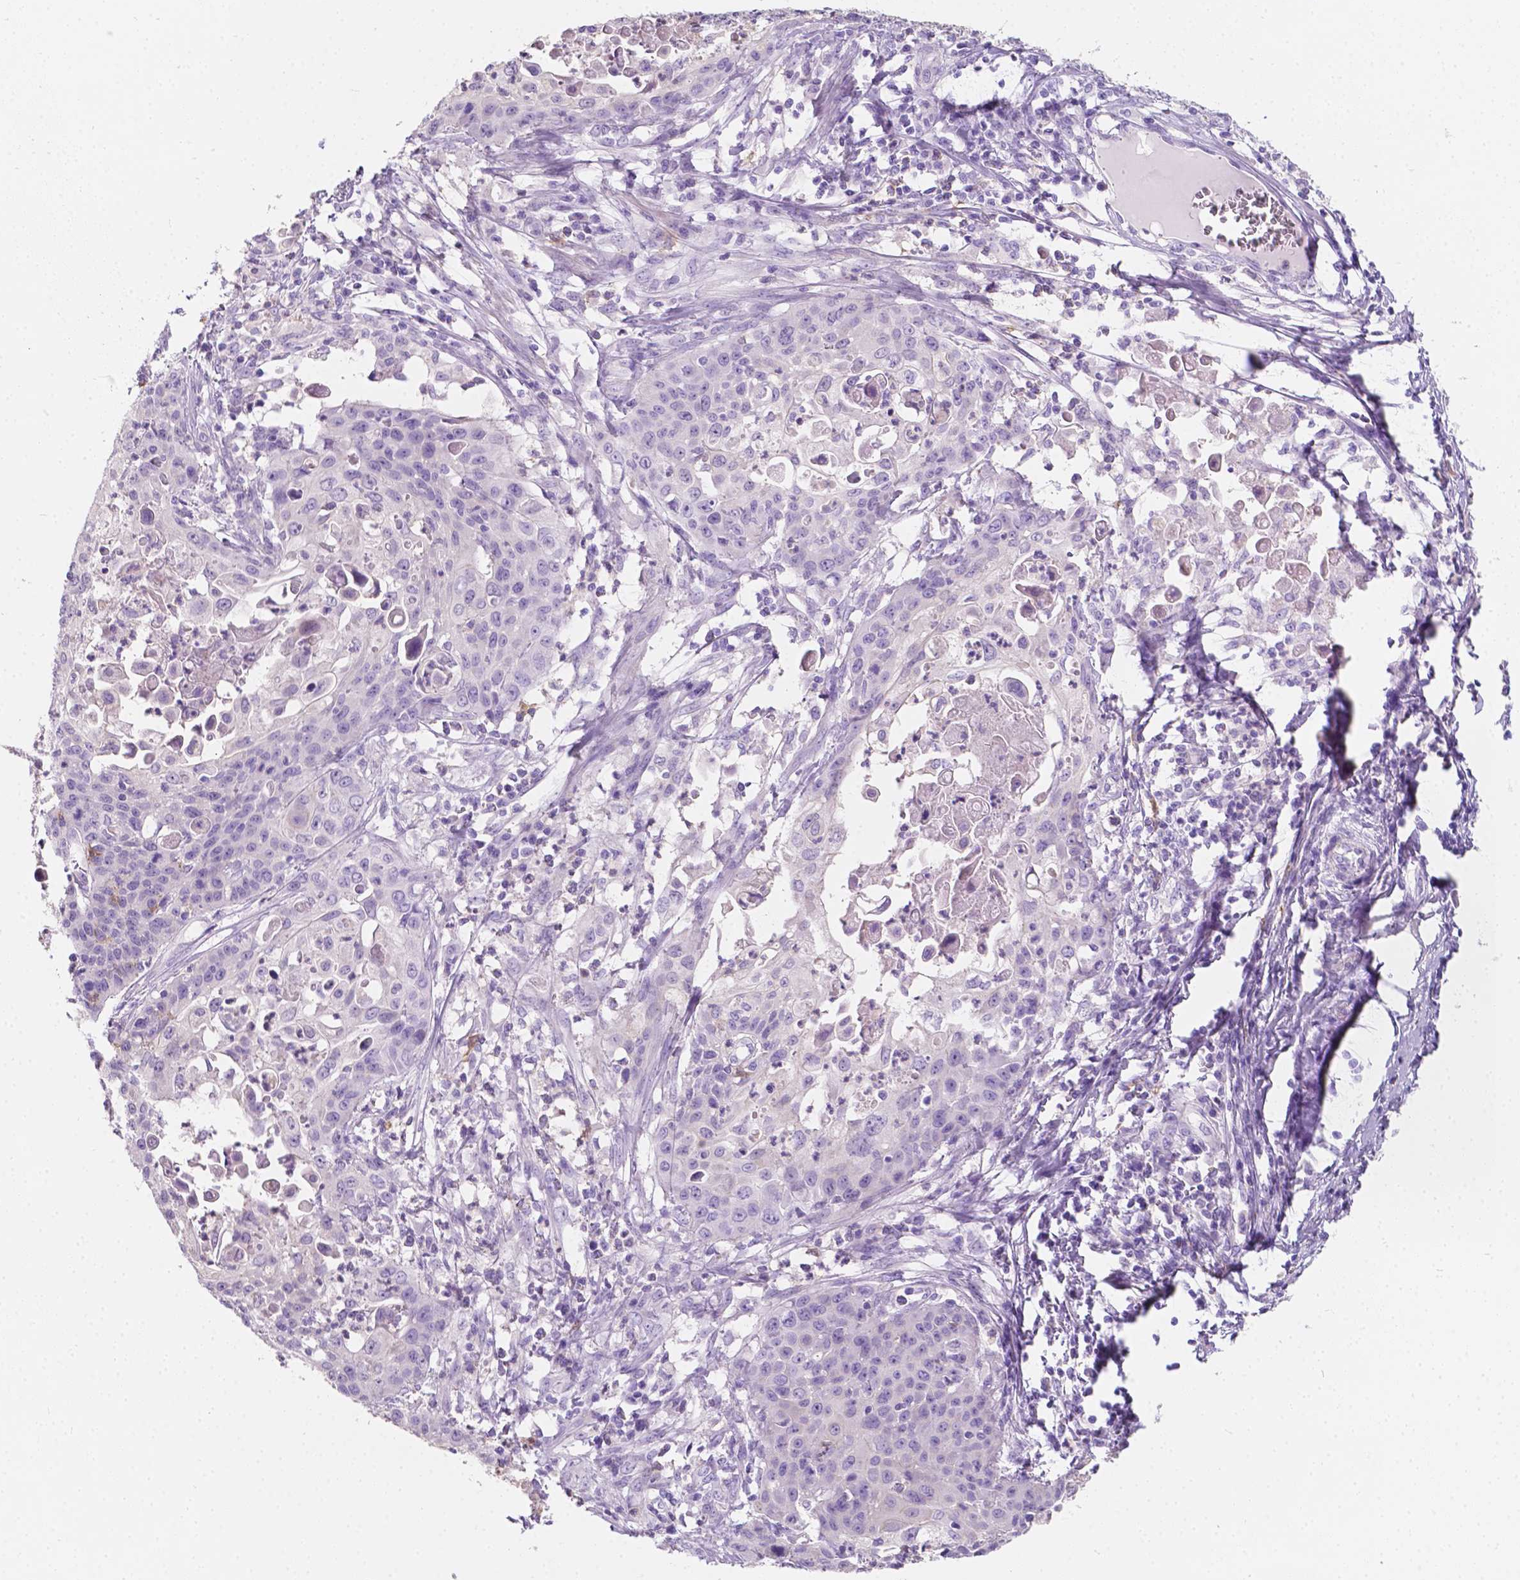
{"staining": {"intensity": "negative", "quantity": "none", "location": "none"}, "tissue": "cervical cancer", "cell_type": "Tumor cells", "image_type": "cancer", "snomed": [{"axis": "morphology", "description": "Squamous cell carcinoma, NOS"}, {"axis": "topography", "description": "Cervix"}], "caption": "High magnification brightfield microscopy of cervical cancer (squamous cell carcinoma) stained with DAB (3,3'-diaminobenzidine) (brown) and counterstained with hematoxylin (blue): tumor cells show no significant staining. (Brightfield microscopy of DAB immunohistochemistry at high magnification).", "gene": "GNAO1", "patient": {"sex": "female", "age": 65}}